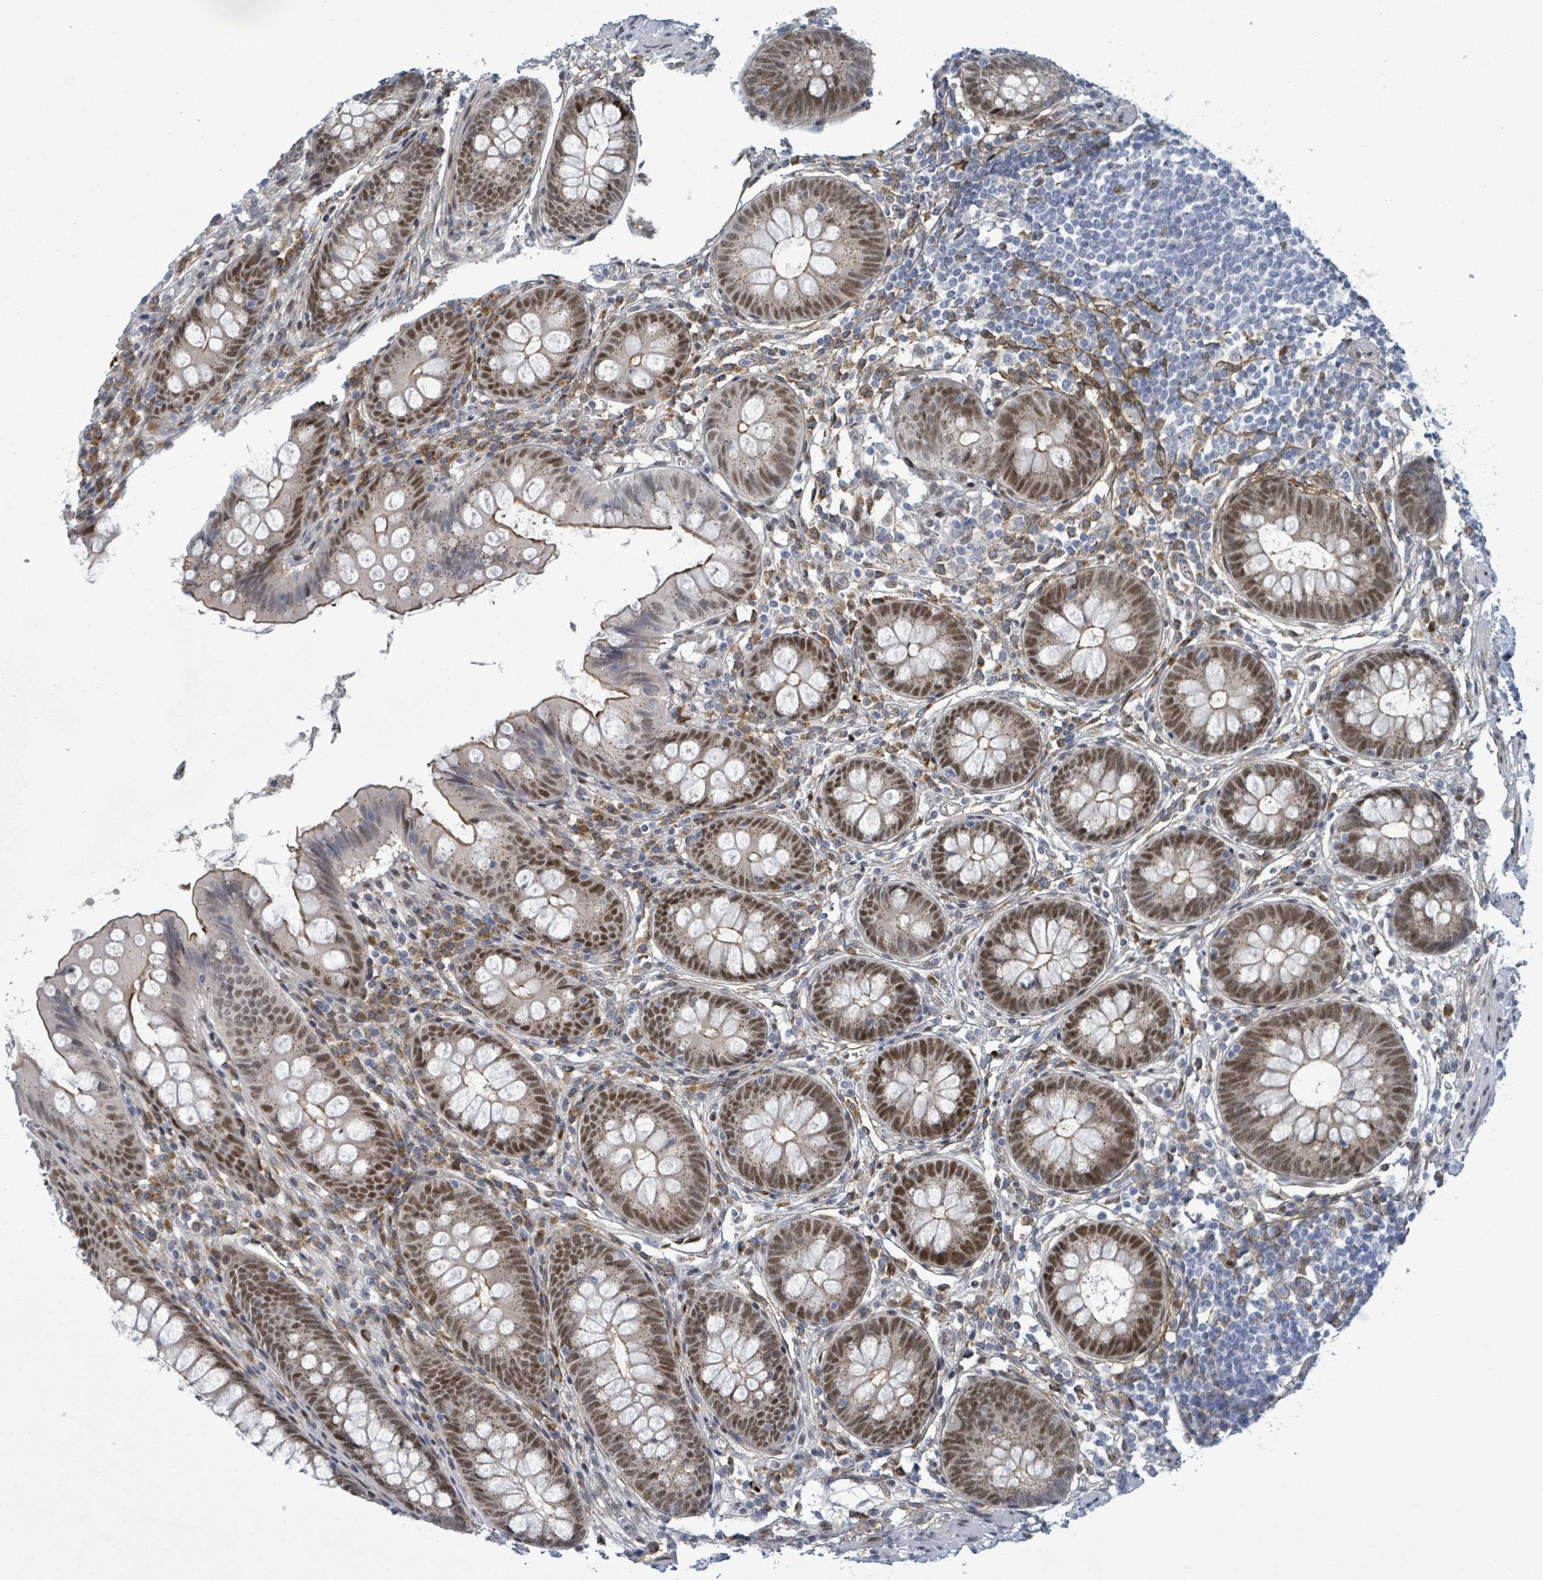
{"staining": {"intensity": "moderate", "quantity": ">75%", "location": "nuclear"}, "tissue": "appendix", "cell_type": "Glandular cells", "image_type": "normal", "snomed": [{"axis": "morphology", "description": "Normal tissue, NOS"}, {"axis": "topography", "description": "Appendix"}], "caption": "A micrograph of human appendix stained for a protein reveals moderate nuclear brown staining in glandular cells.", "gene": "TUSC1", "patient": {"sex": "female", "age": 51}}